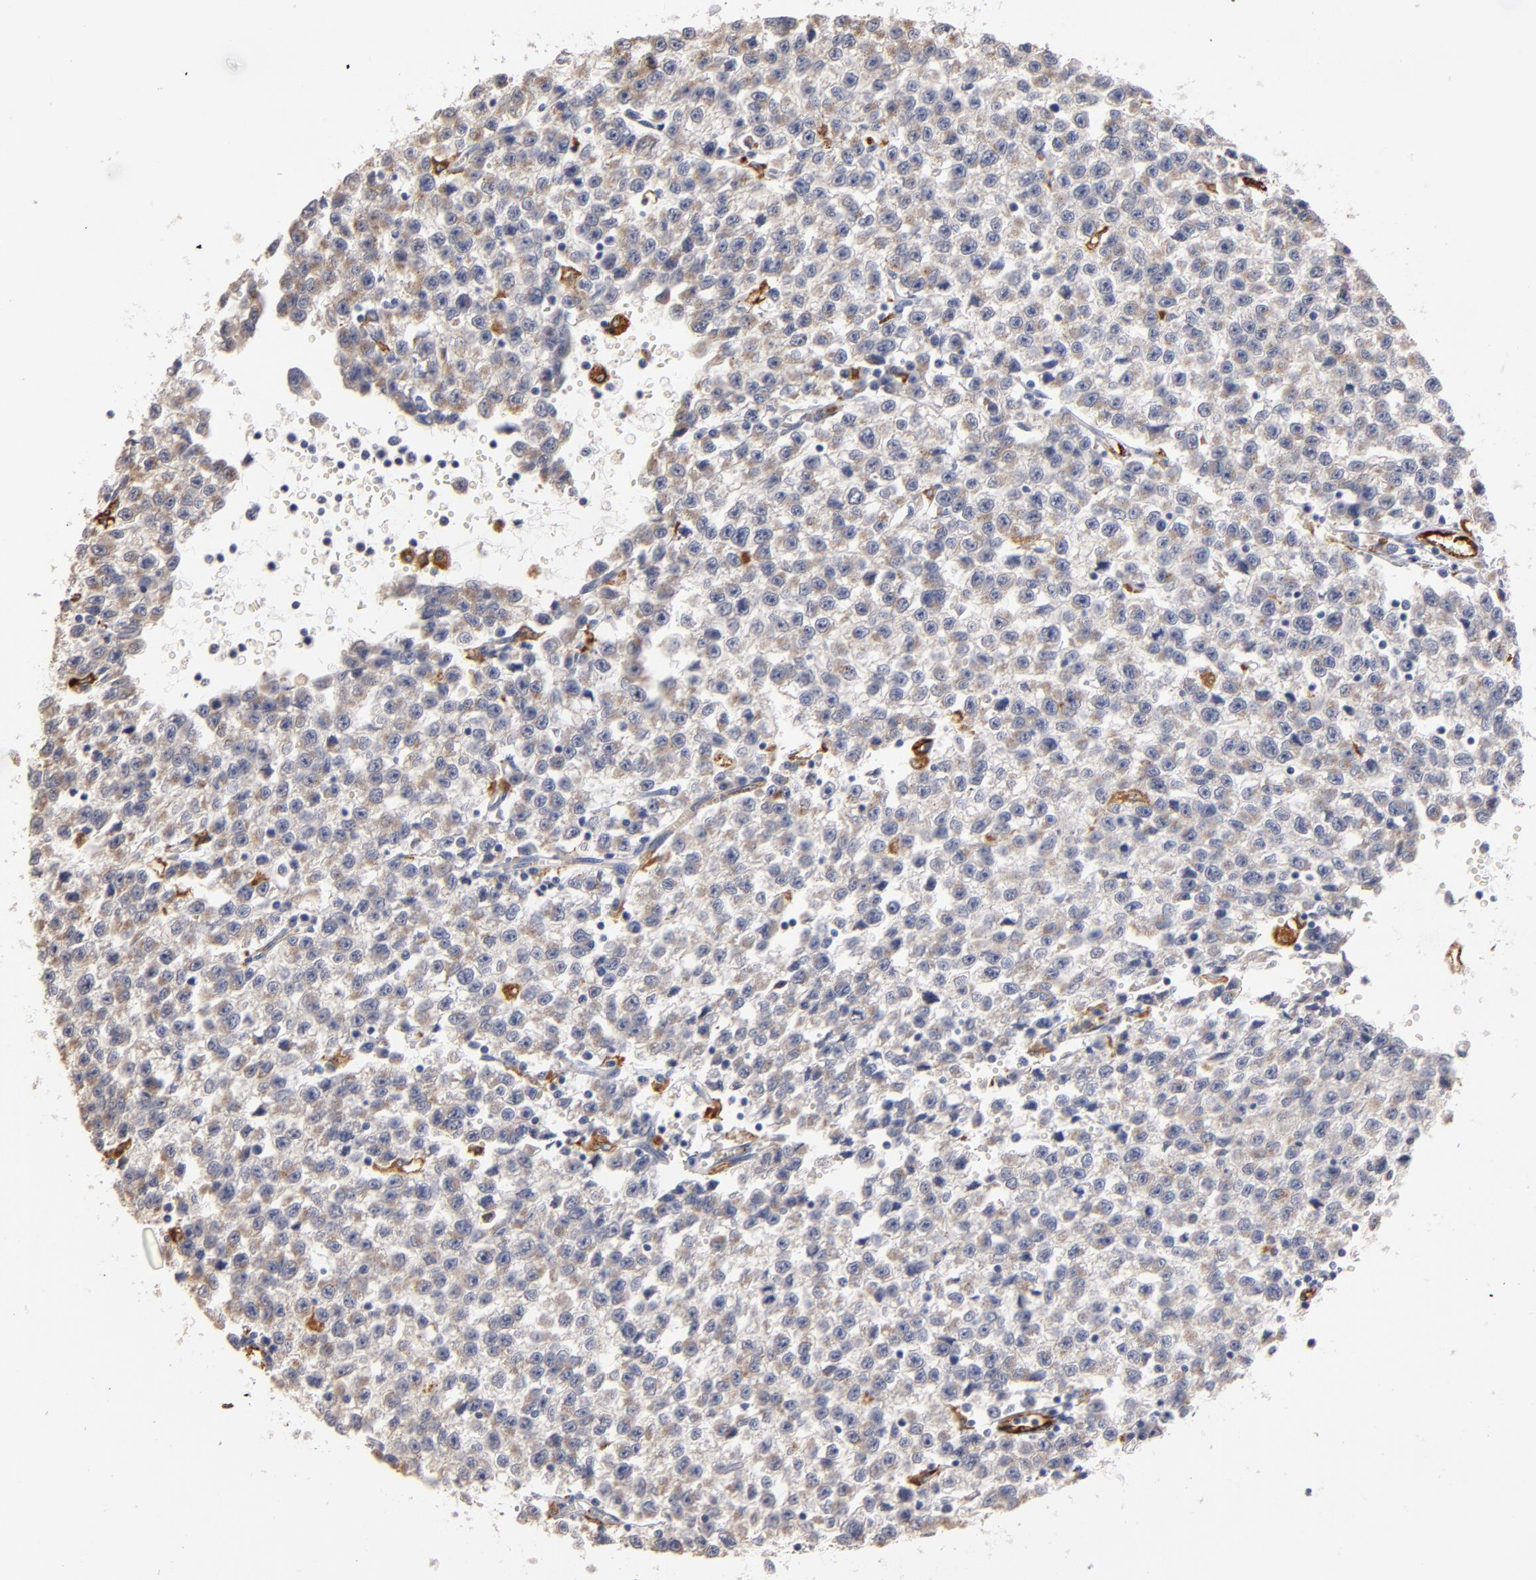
{"staining": {"intensity": "moderate", "quantity": ">75%", "location": "cytoplasmic/membranous"}, "tissue": "testis cancer", "cell_type": "Tumor cells", "image_type": "cancer", "snomed": [{"axis": "morphology", "description": "Seminoma, NOS"}, {"axis": "topography", "description": "Testis"}], "caption": "This image demonstrates IHC staining of human seminoma (testis), with medium moderate cytoplasmic/membranous expression in approximately >75% of tumor cells.", "gene": "SELP", "patient": {"sex": "male", "age": 35}}